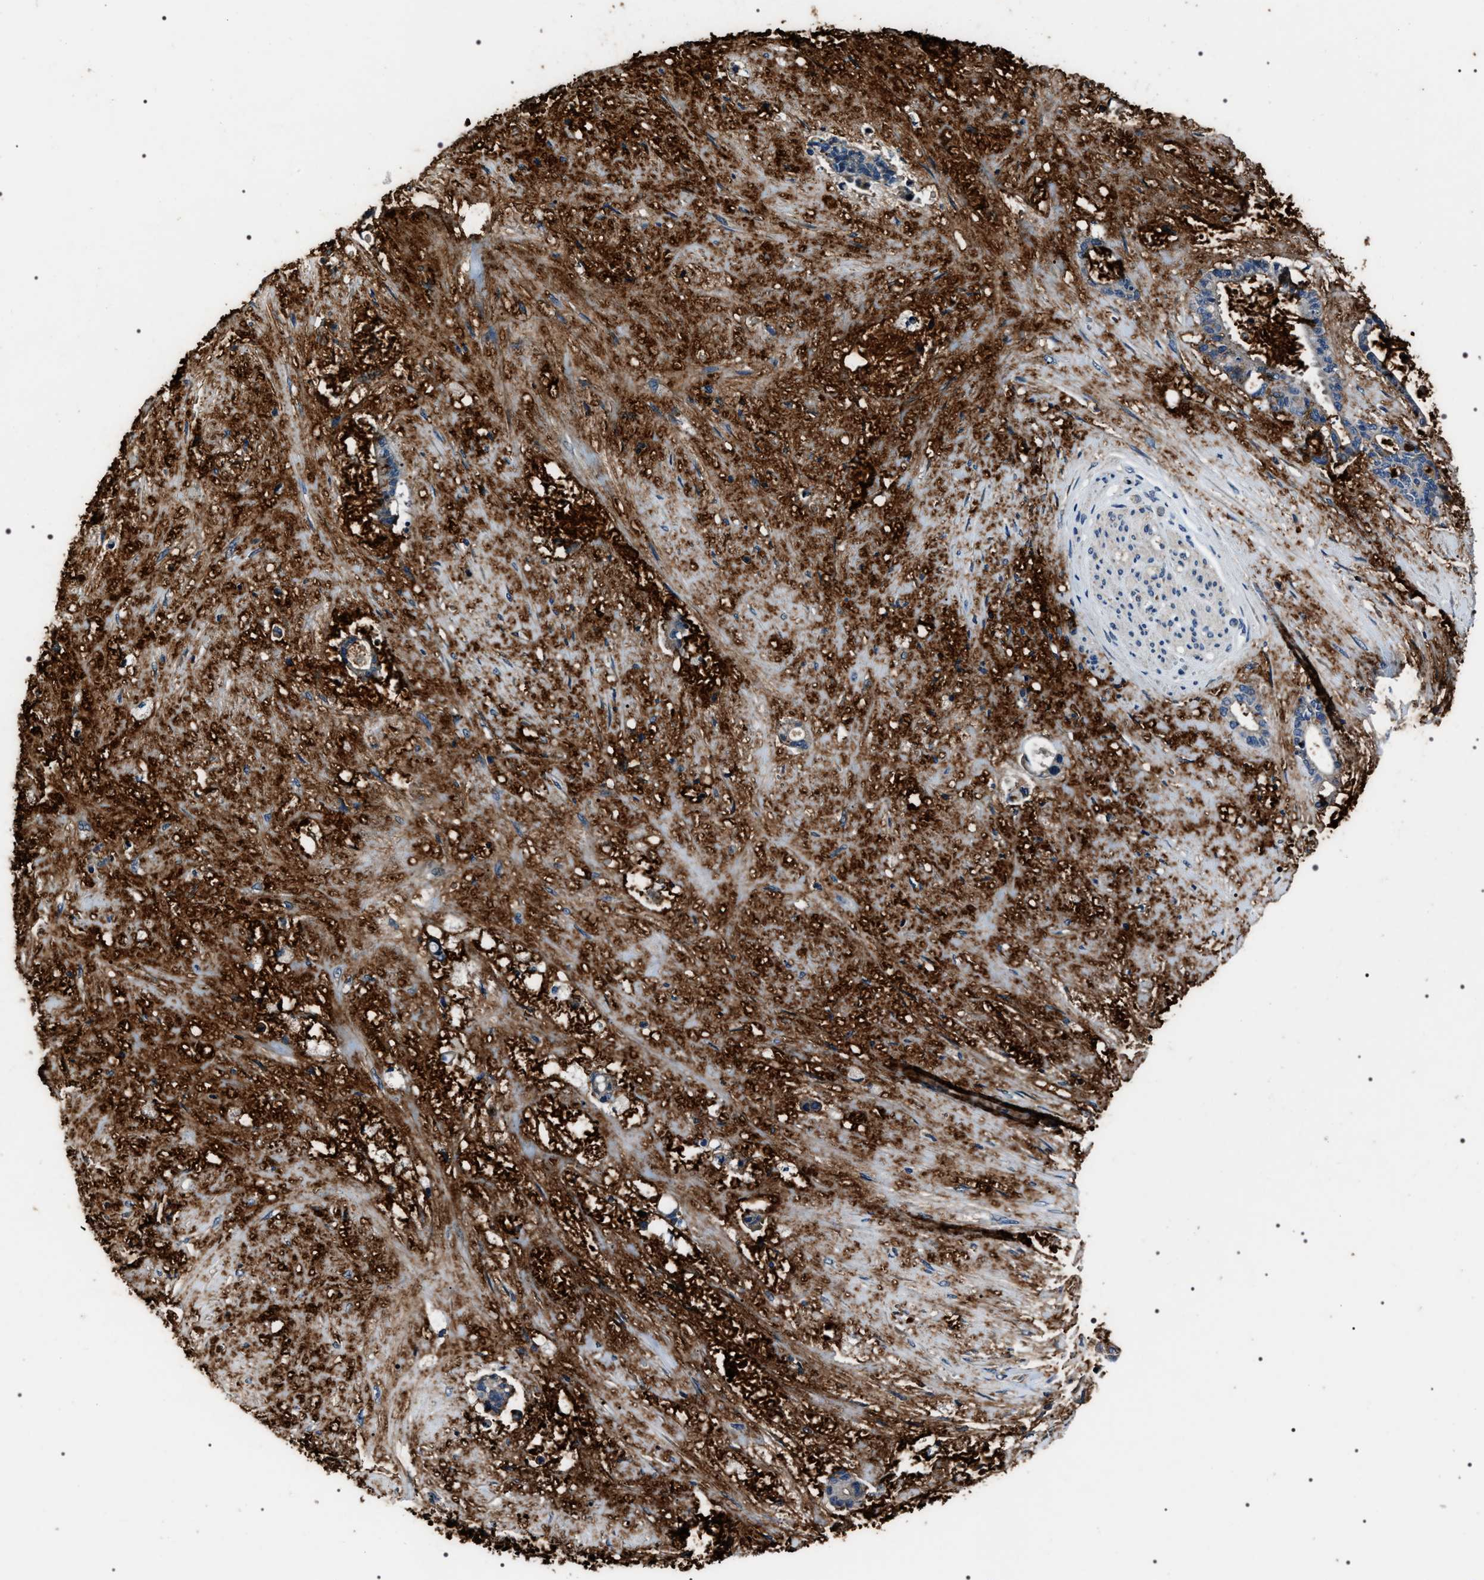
{"staining": {"intensity": "negative", "quantity": "none", "location": "none"}, "tissue": "liver cancer", "cell_type": "Tumor cells", "image_type": "cancer", "snomed": [{"axis": "morphology", "description": "Normal tissue, NOS"}, {"axis": "morphology", "description": "Cholangiocarcinoma"}, {"axis": "topography", "description": "Liver"}, {"axis": "topography", "description": "Peripheral nerve tissue"}], "caption": "IHC photomicrograph of human liver cancer (cholangiocarcinoma) stained for a protein (brown), which reveals no positivity in tumor cells.", "gene": "TRIM54", "patient": {"sex": "female", "age": 73}}